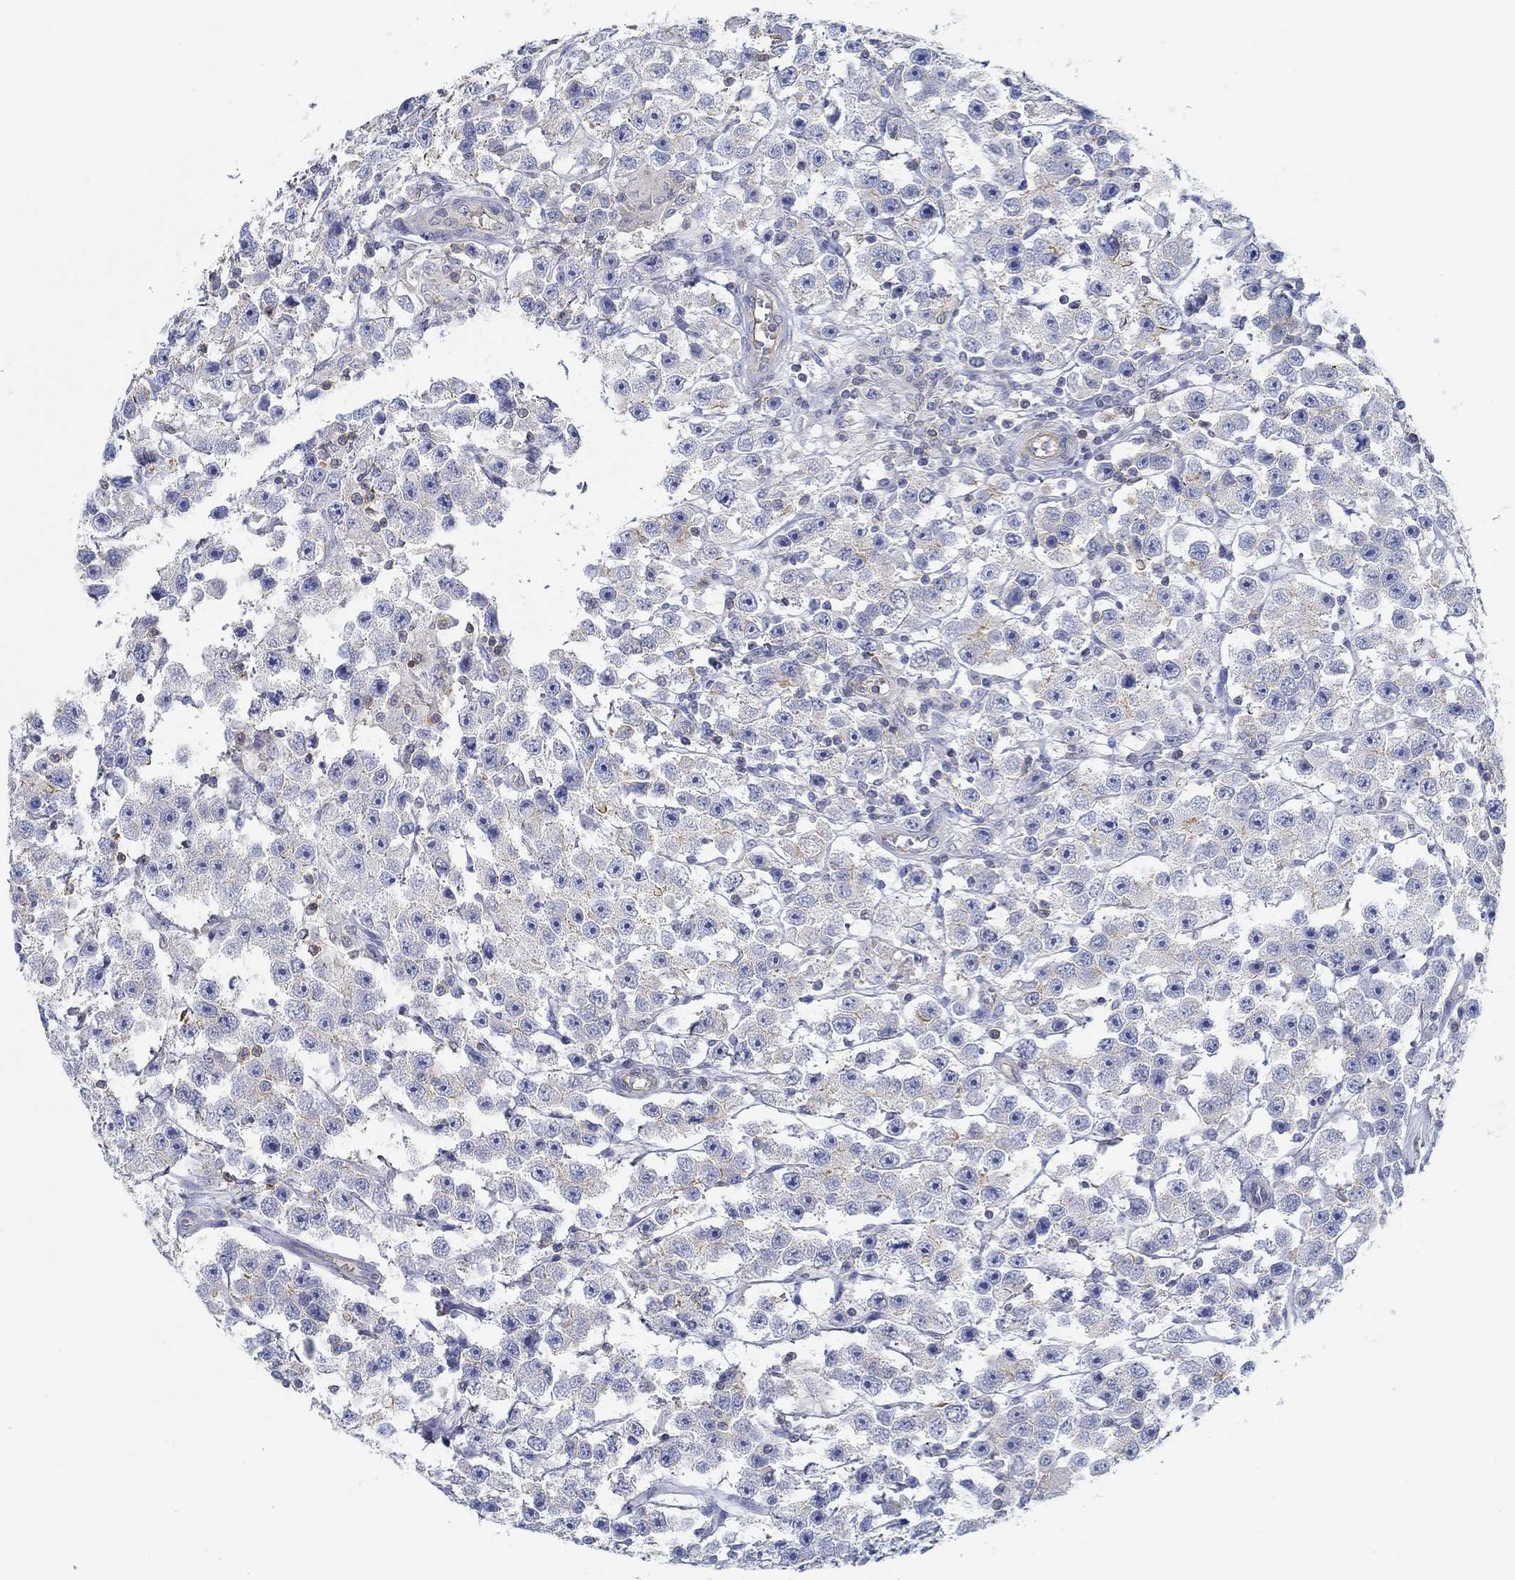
{"staining": {"intensity": "negative", "quantity": "none", "location": "none"}, "tissue": "testis cancer", "cell_type": "Tumor cells", "image_type": "cancer", "snomed": [{"axis": "morphology", "description": "Seminoma, NOS"}, {"axis": "topography", "description": "Testis"}], "caption": "This is an IHC image of human testis cancer. There is no expression in tumor cells.", "gene": "BBOF1", "patient": {"sex": "male", "age": 45}}